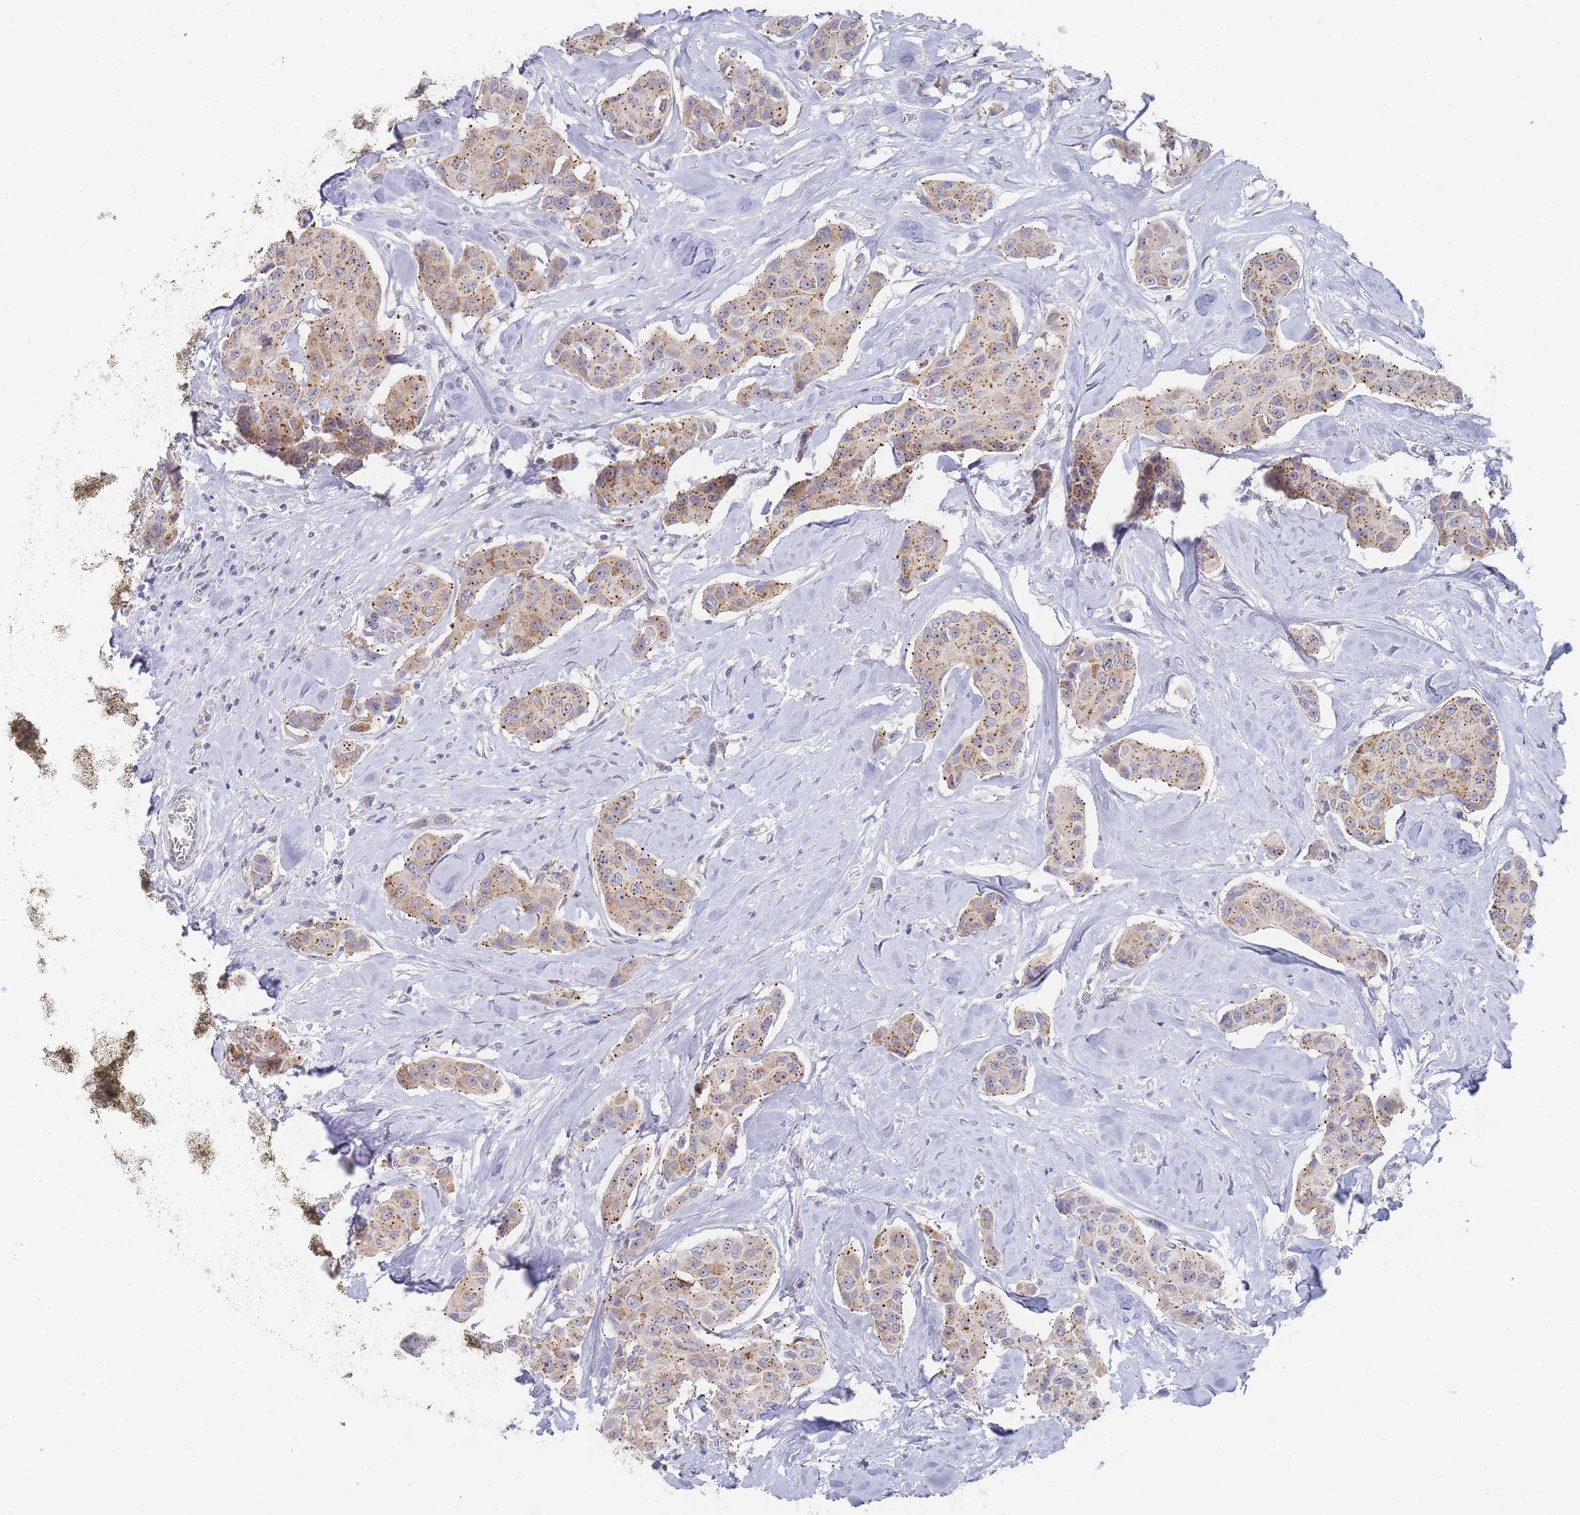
{"staining": {"intensity": "moderate", "quantity": ">75%", "location": "cytoplasmic/membranous"}, "tissue": "breast cancer", "cell_type": "Tumor cells", "image_type": "cancer", "snomed": [{"axis": "morphology", "description": "Duct carcinoma"}, {"axis": "topography", "description": "Breast"}, {"axis": "topography", "description": "Lymph node"}], "caption": "This photomicrograph shows IHC staining of human breast cancer, with medium moderate cytoplasmic/membranous staining in about >75% of tumor cells.", "gene": "RNF8", "patient": {"sex": "female", "age": 80}}